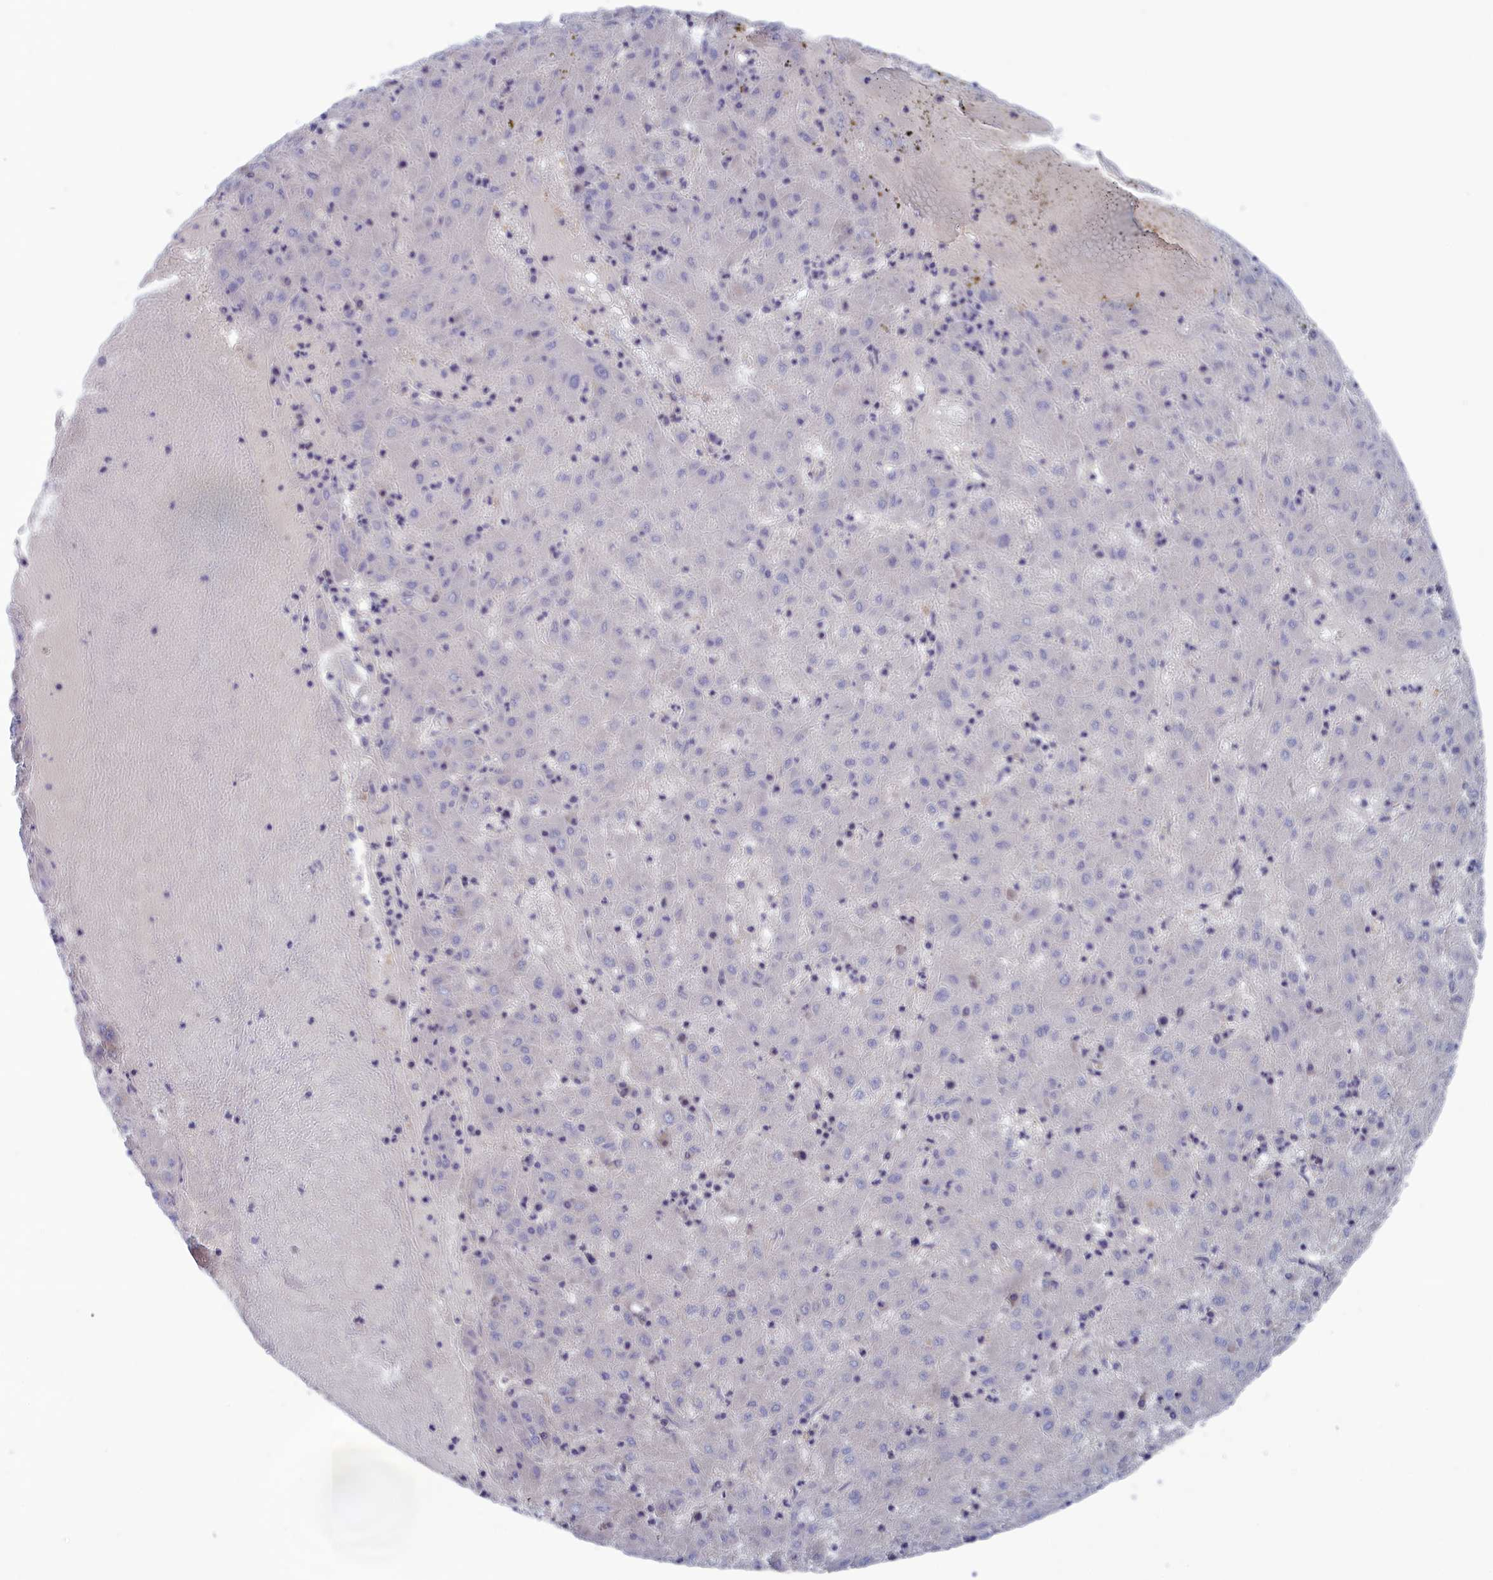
{"staining": {"intensity": "negative", "quantity": "none", "location": "none"}, "tissue": "liver cancer", "cell_type": "Tumor cells", "image_type": "cancer", "snomed": [{"axis": "morphology", "description": "Carcinoma, Hepatocellular, NOS"}, {"axis": "topography", "description": "Liver"}], "caption": "IHC of liver cancer (hepatocellular carcinoma) displays no staining in tumor cells.", "gene": "NUTF2", "patient": {"sex": "male", "age": 72}}